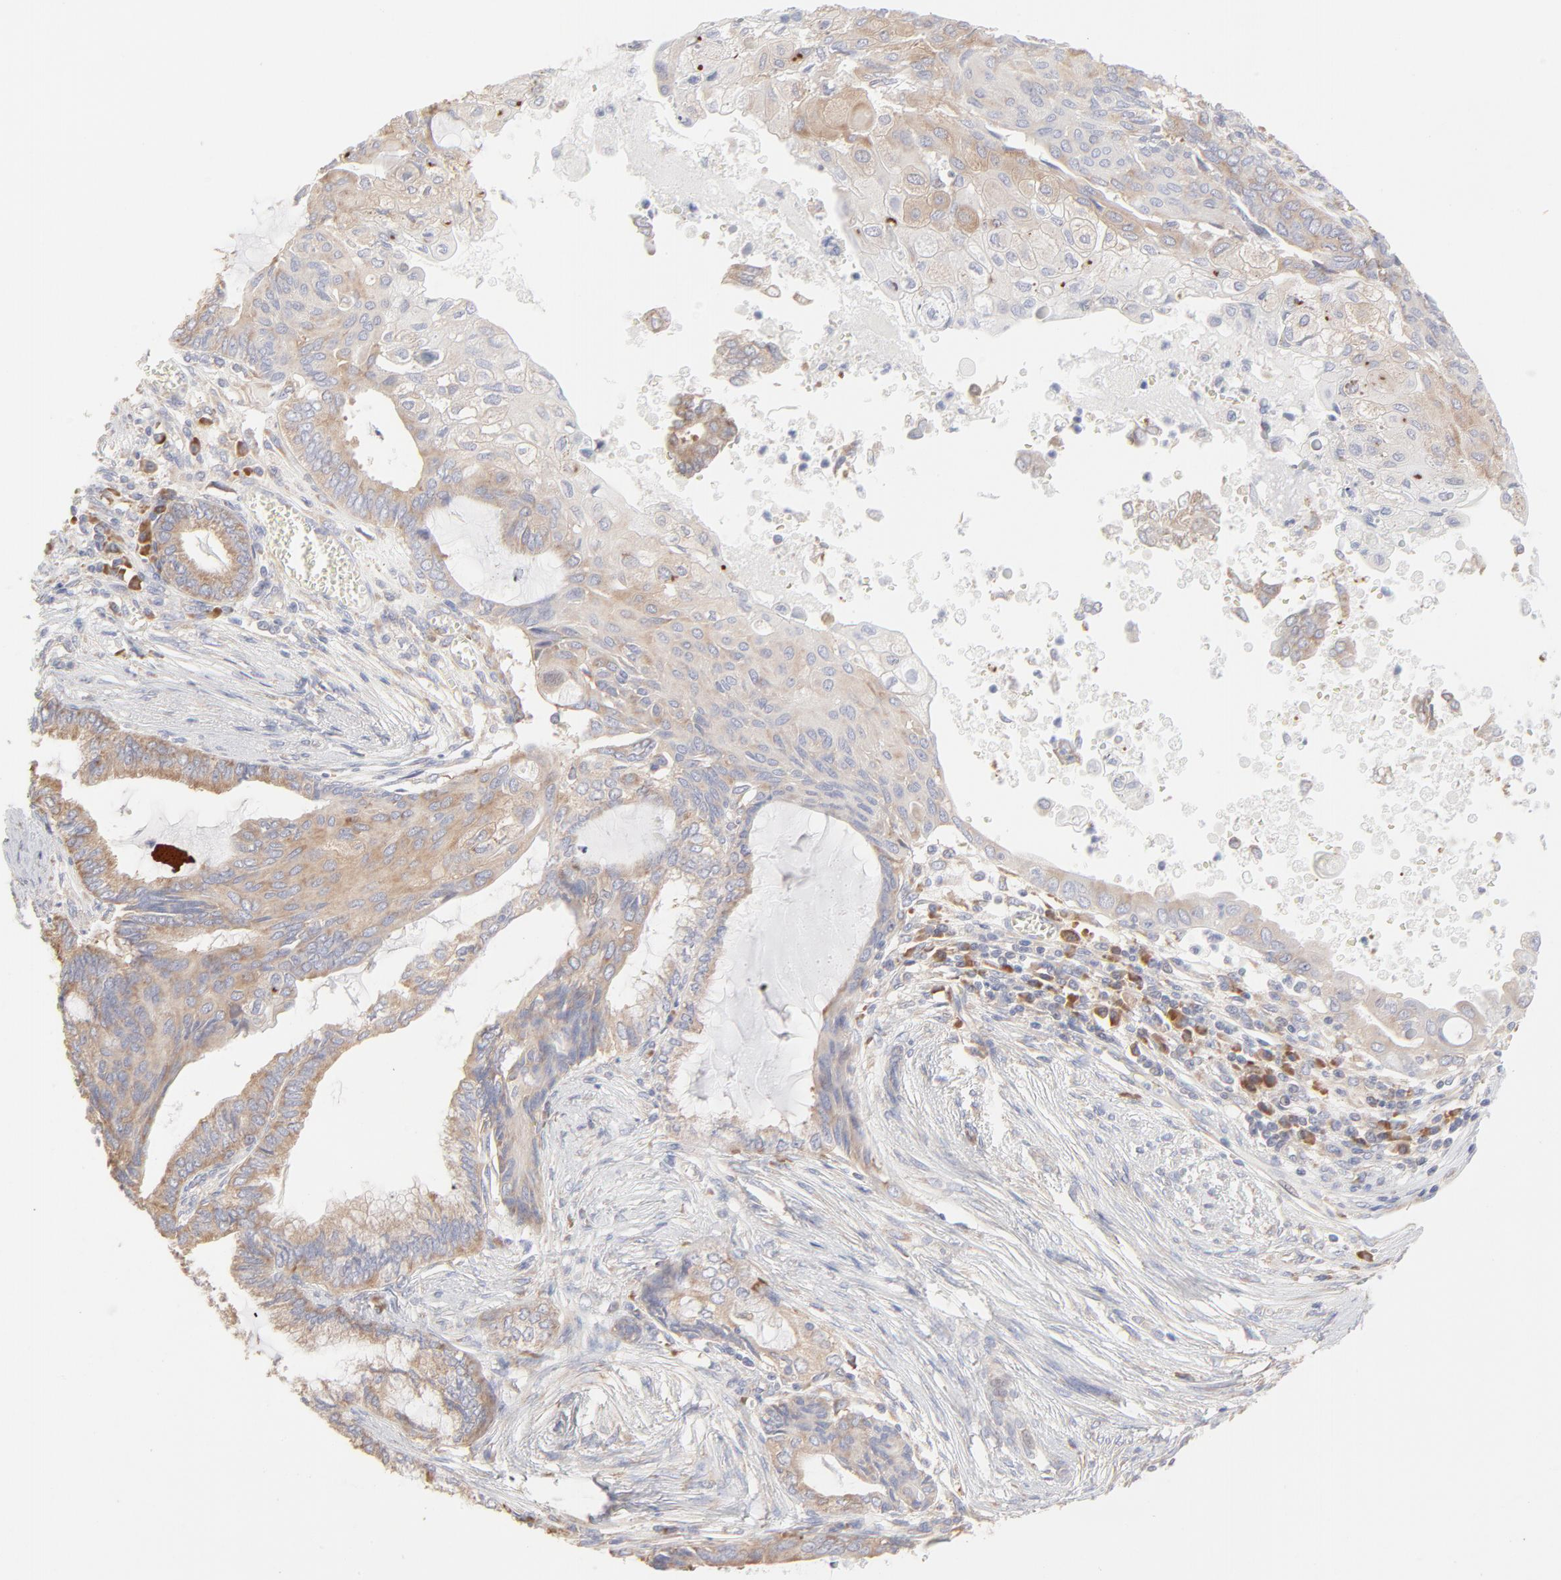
{"staining": {"intensity": "weak", "quantity": ">75%", "location": "cytoplasmic/membranous"}, "tissue": "endometrial cancer", "cell_type": "Tumor cells", "image_type": "cancer", "snomed": [{"axis": "morphology", "description": "Adenocarcinoma, NOS"}, {"axis": "topography", "description": "Endometrium"}], "caption": "Immunohistochemical staining of adenocarcinoma (endometrial) shows low levels of weak cytoplasmic/membranous protein positivity in approximately >75% of tumor cells.", "gene": "RPS21", "patient": {"sex": "female", "age": 79}}